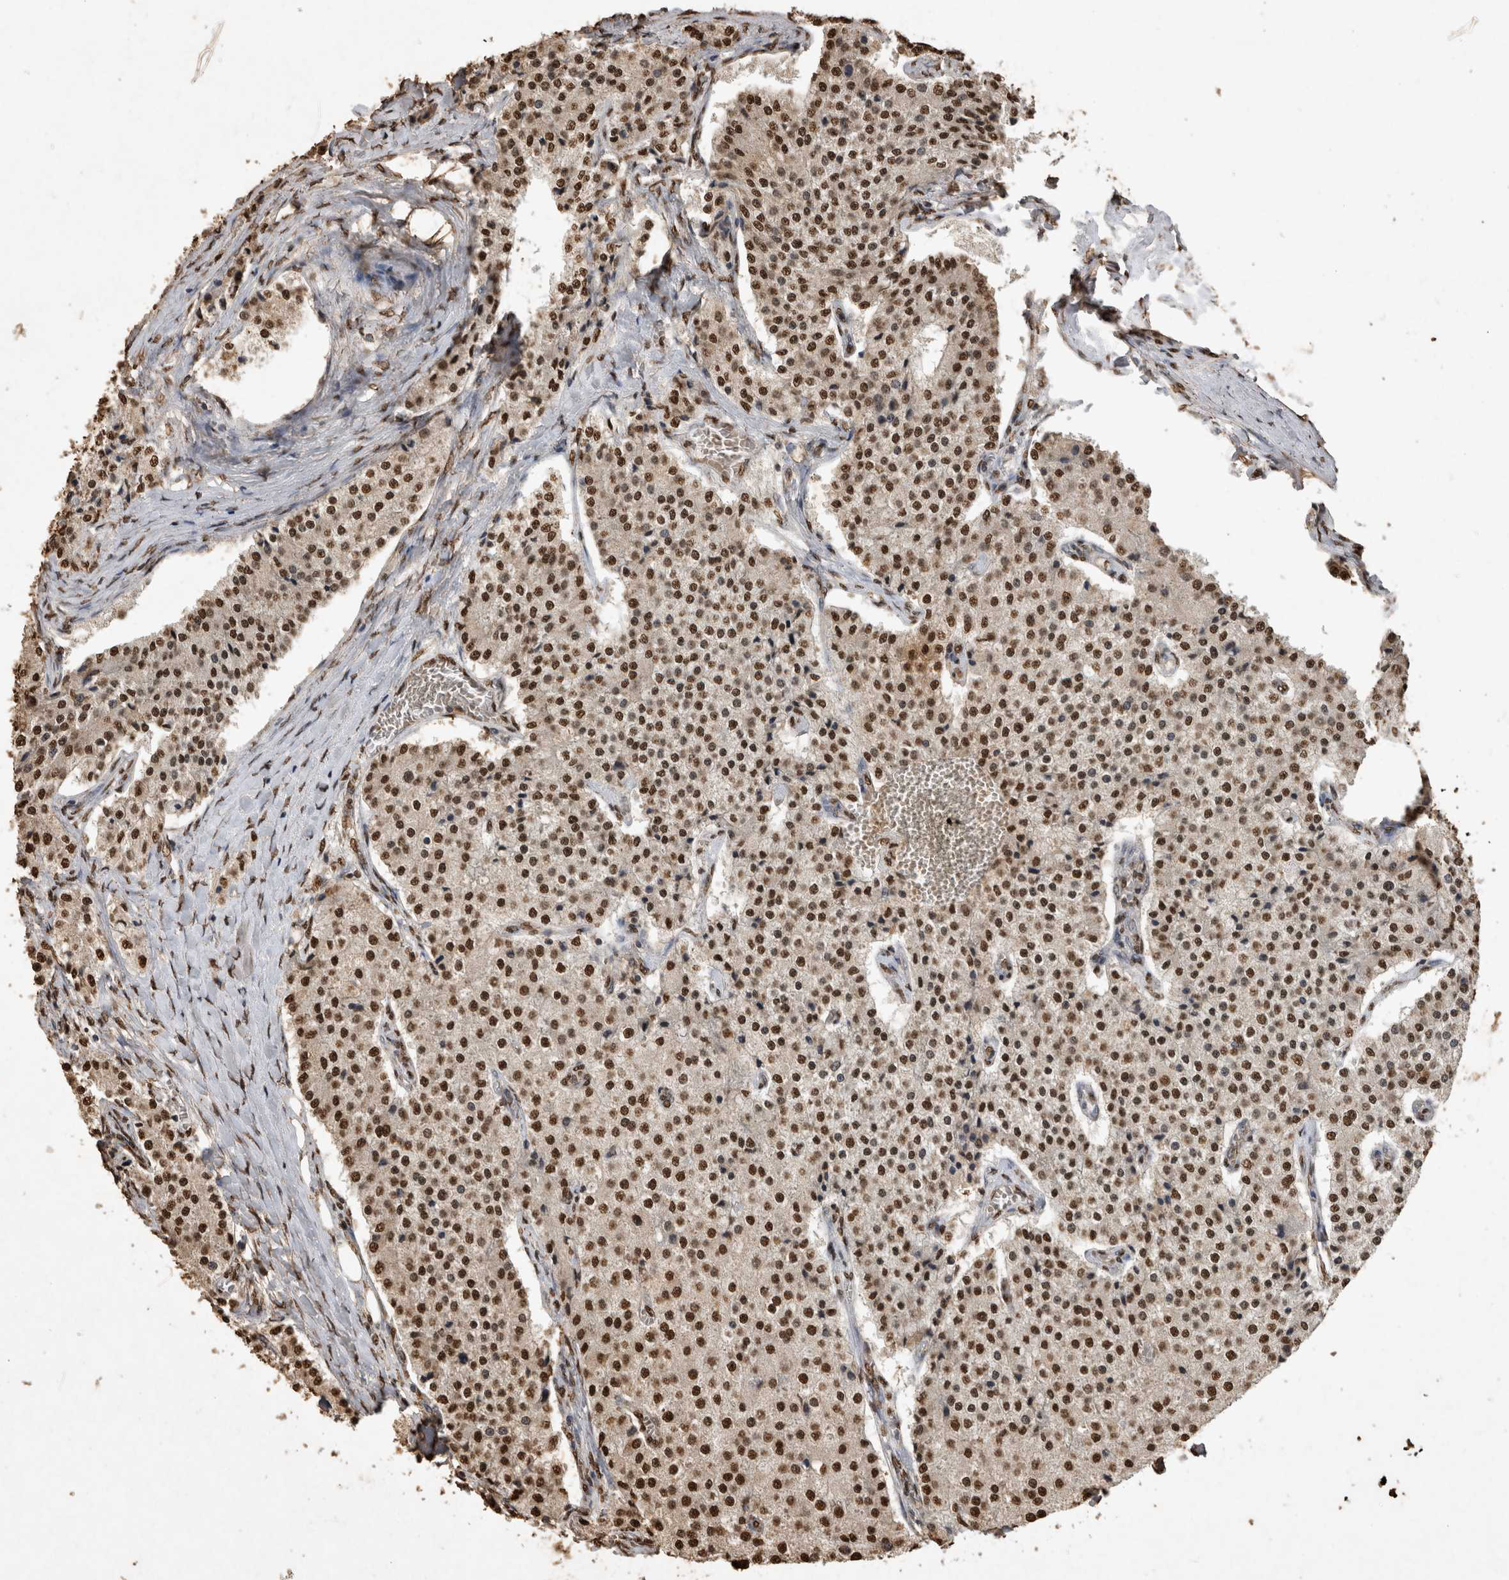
{"staining": {"intensity": "strong", "quantity": ">75%", "location": "nuclear"}, "tissue": "carcinoid", "cell_type": "Tumor cells", "image_type": "cancer", "snomed": [{"axis": "morphology", "description": "Carcinoid, malignant, NOS"}, {"axis": "topography", "description": "Colon"}], "caption": "IHC of malignant carcinoid demonstrates high levels of strong nuclear staining in approximately >75% of tumor cells.", "gene": "OAS2", "patient": {"sex": "female", "age": 52}}